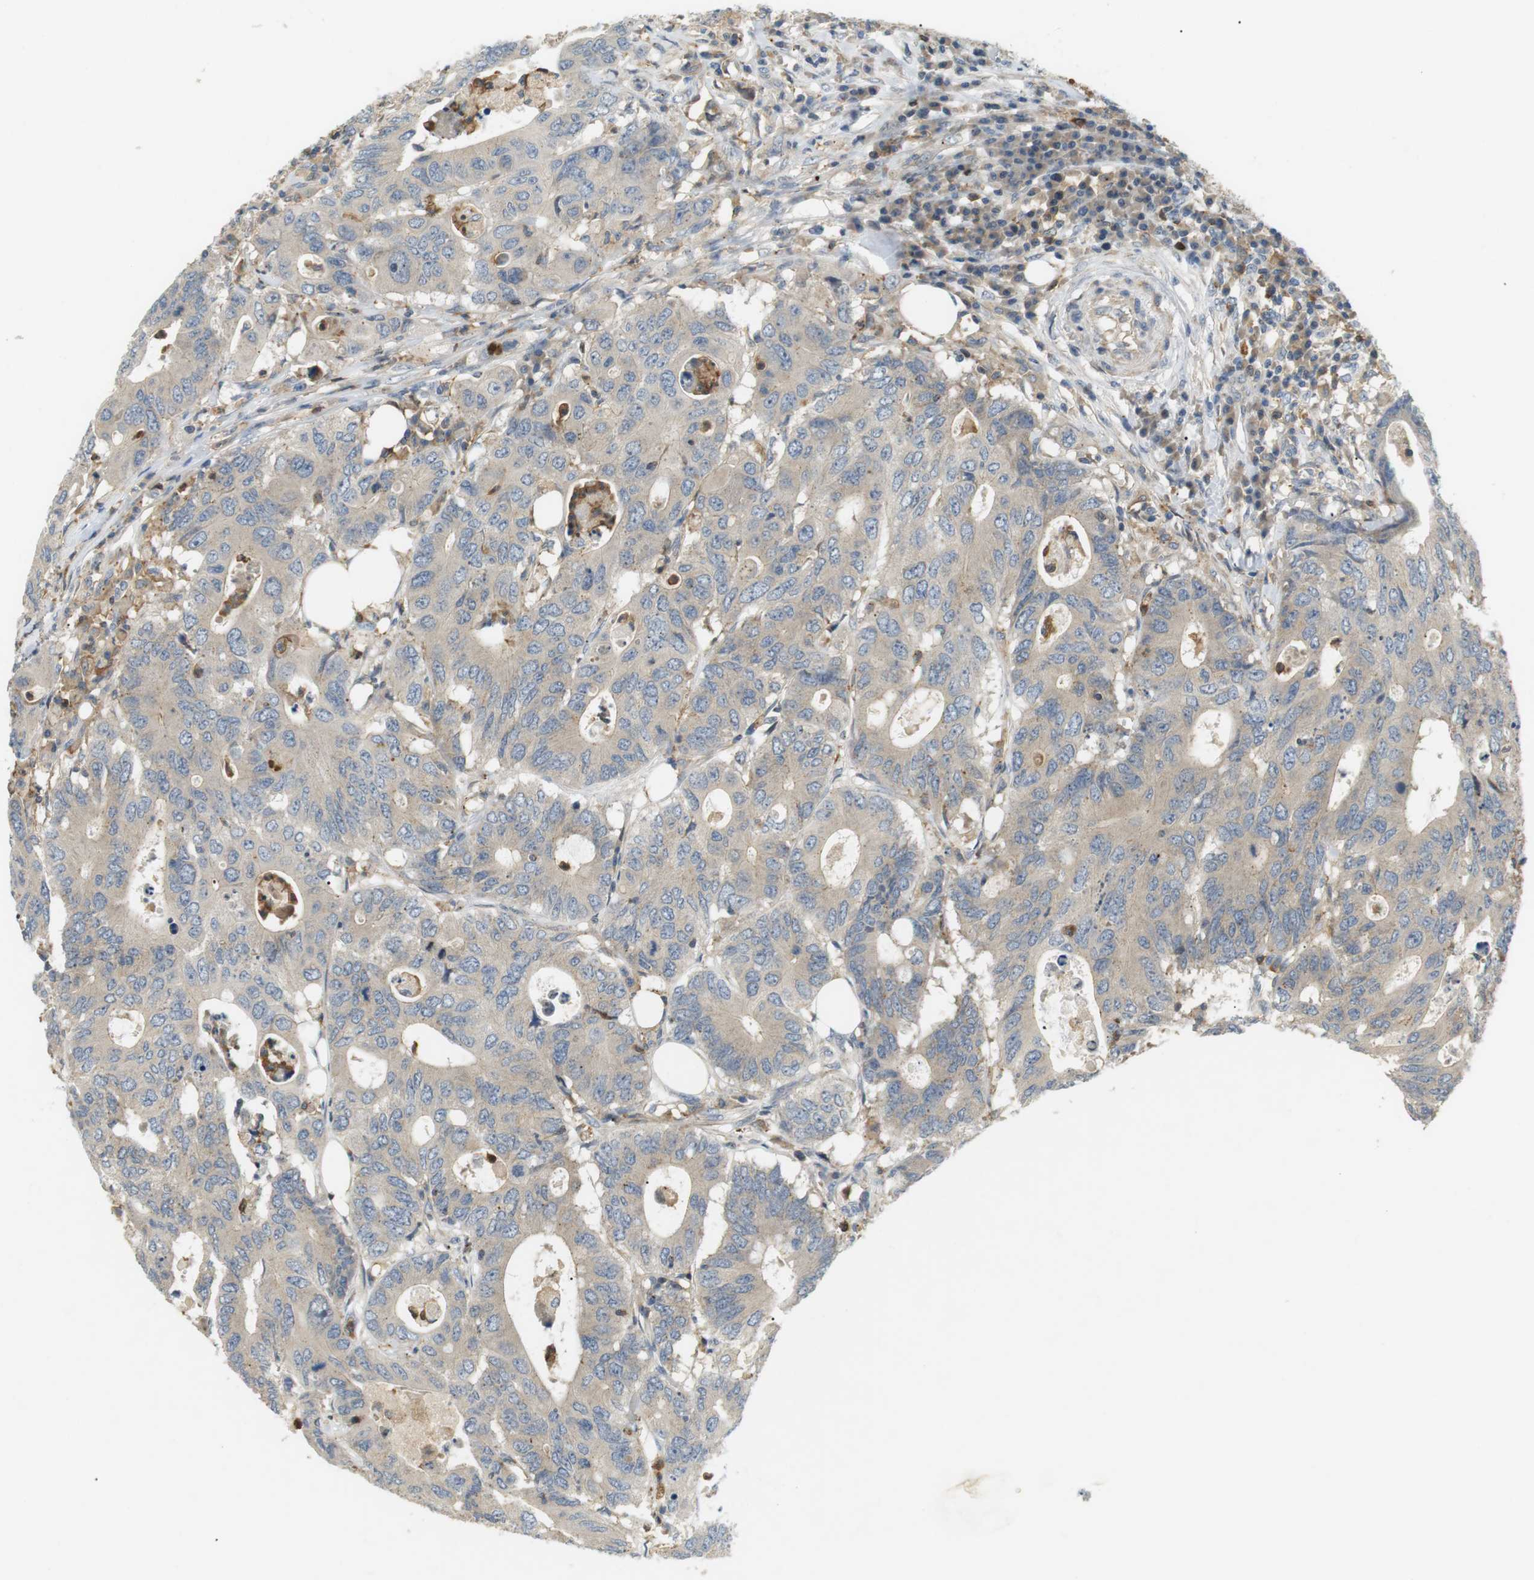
{"staining": {"intensity": "weak", "quantity": ">75%", "location": "cytoplasmic/membranous"}, "tissue": "colorectal cancer", "cell_type": "Tumor cells", "image_type": "cancer", "snomed": [{"axis": "morphology", "description": "Adenocarcinoma, NOS"}, {"axis": "topography", "description": "Colon"}], "caption": "This is an image of IHC staining of colorectal adenocarcinoma, which shows weak positivity in the cytoplasmic/membranous of tumor cells.", "gene": "P2RY1", "patient": {"sex": "male", "age": 71}}